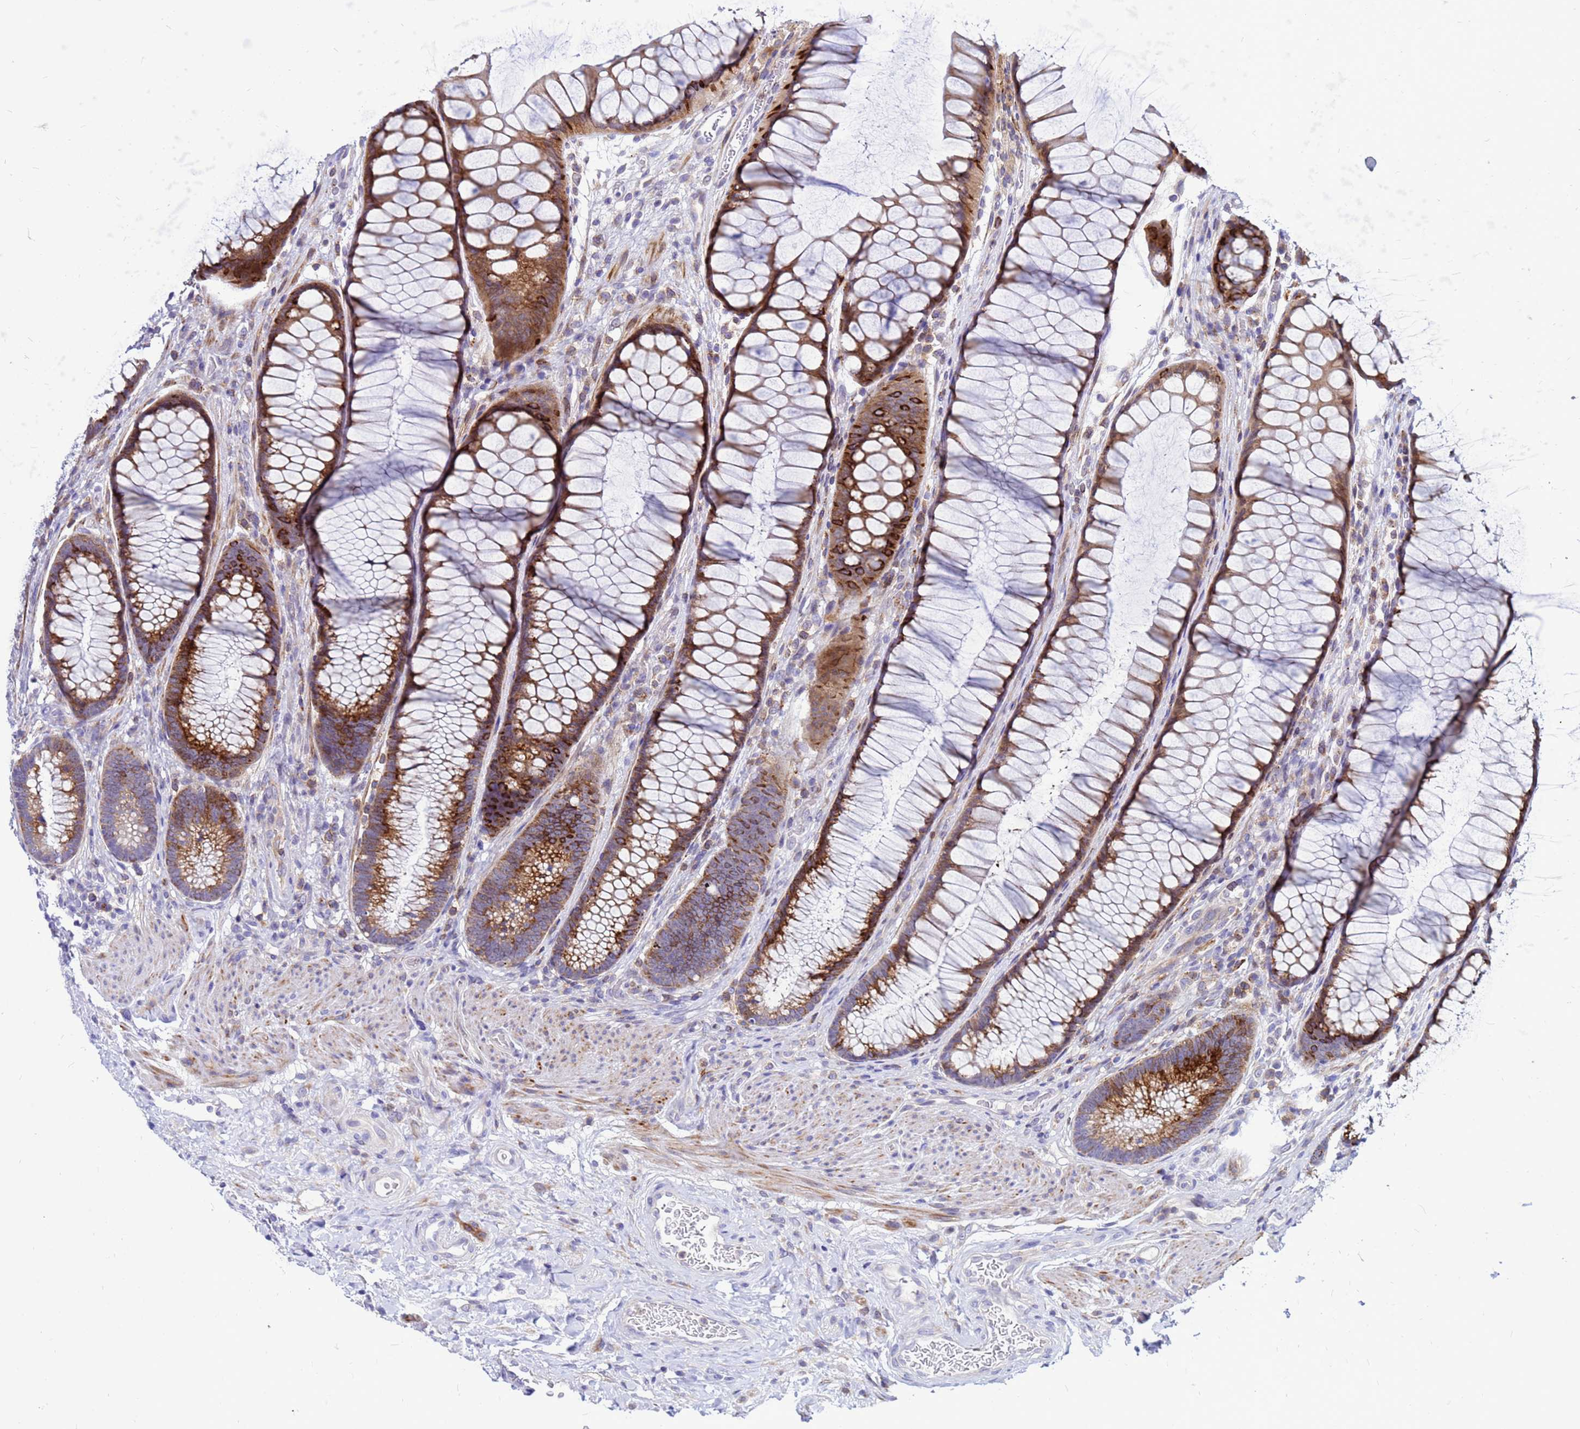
{"staining": {"intensity": "negative", "quantity": "none", "location": "none"}, "tissue": "colon", "cell_type": "Endothelial cells", "image_type": "normal", "snomed": [{"axis": "morphology", "description": "Normal tissue, NOS"}, {"axis": "topography", "description": "Colon"}], "caption": "High power microscopy histopathology image of an immunohistochemistry micrograph of benign colon, revealing no significant positivity in endothelial cells.", "gene": "FHIP1A", "patient": {"sex": "female", "age": 82}}